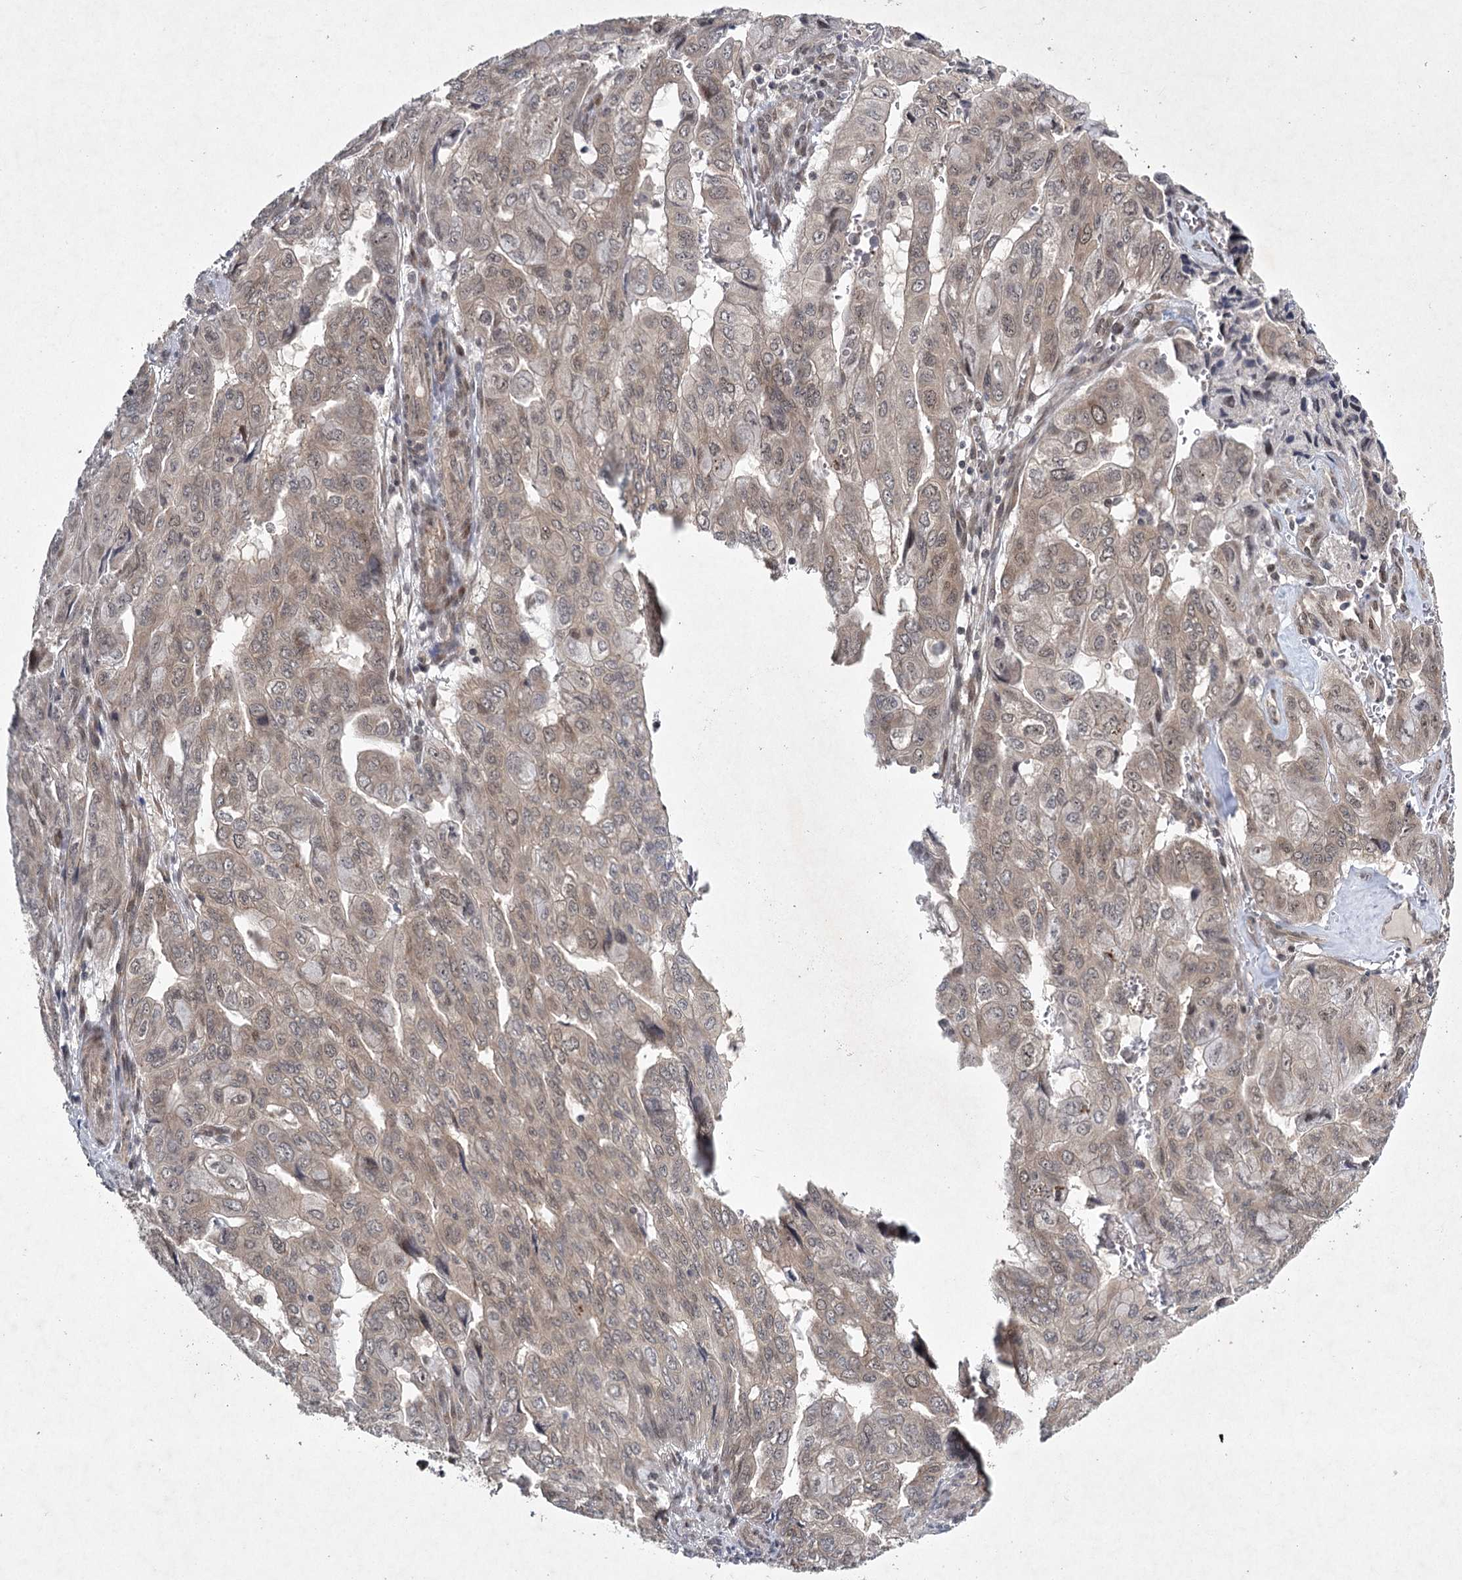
{"staining": {"intensity": "weak", "quantity": "25%-75%", "location": "cytoplasmic/membranous,nuclear"}, "tissue": "pancreatic cancer", "cell_type": "Tumor cells", "image_type": "cancer", "snomed": [{"axis": "morphology", "description": "Adenocarcinoma, NOS"}, {"axis": "topography", "description": "Pancreas"}], "caption": "Weak cytoplasmic/membranous and nuclear protein positivity is present in approximately 25%-75% of tumor cells in pancreatic cancer.", "gene": "DCUN1D4", "patient": {"sex": "male", "age": 51}}